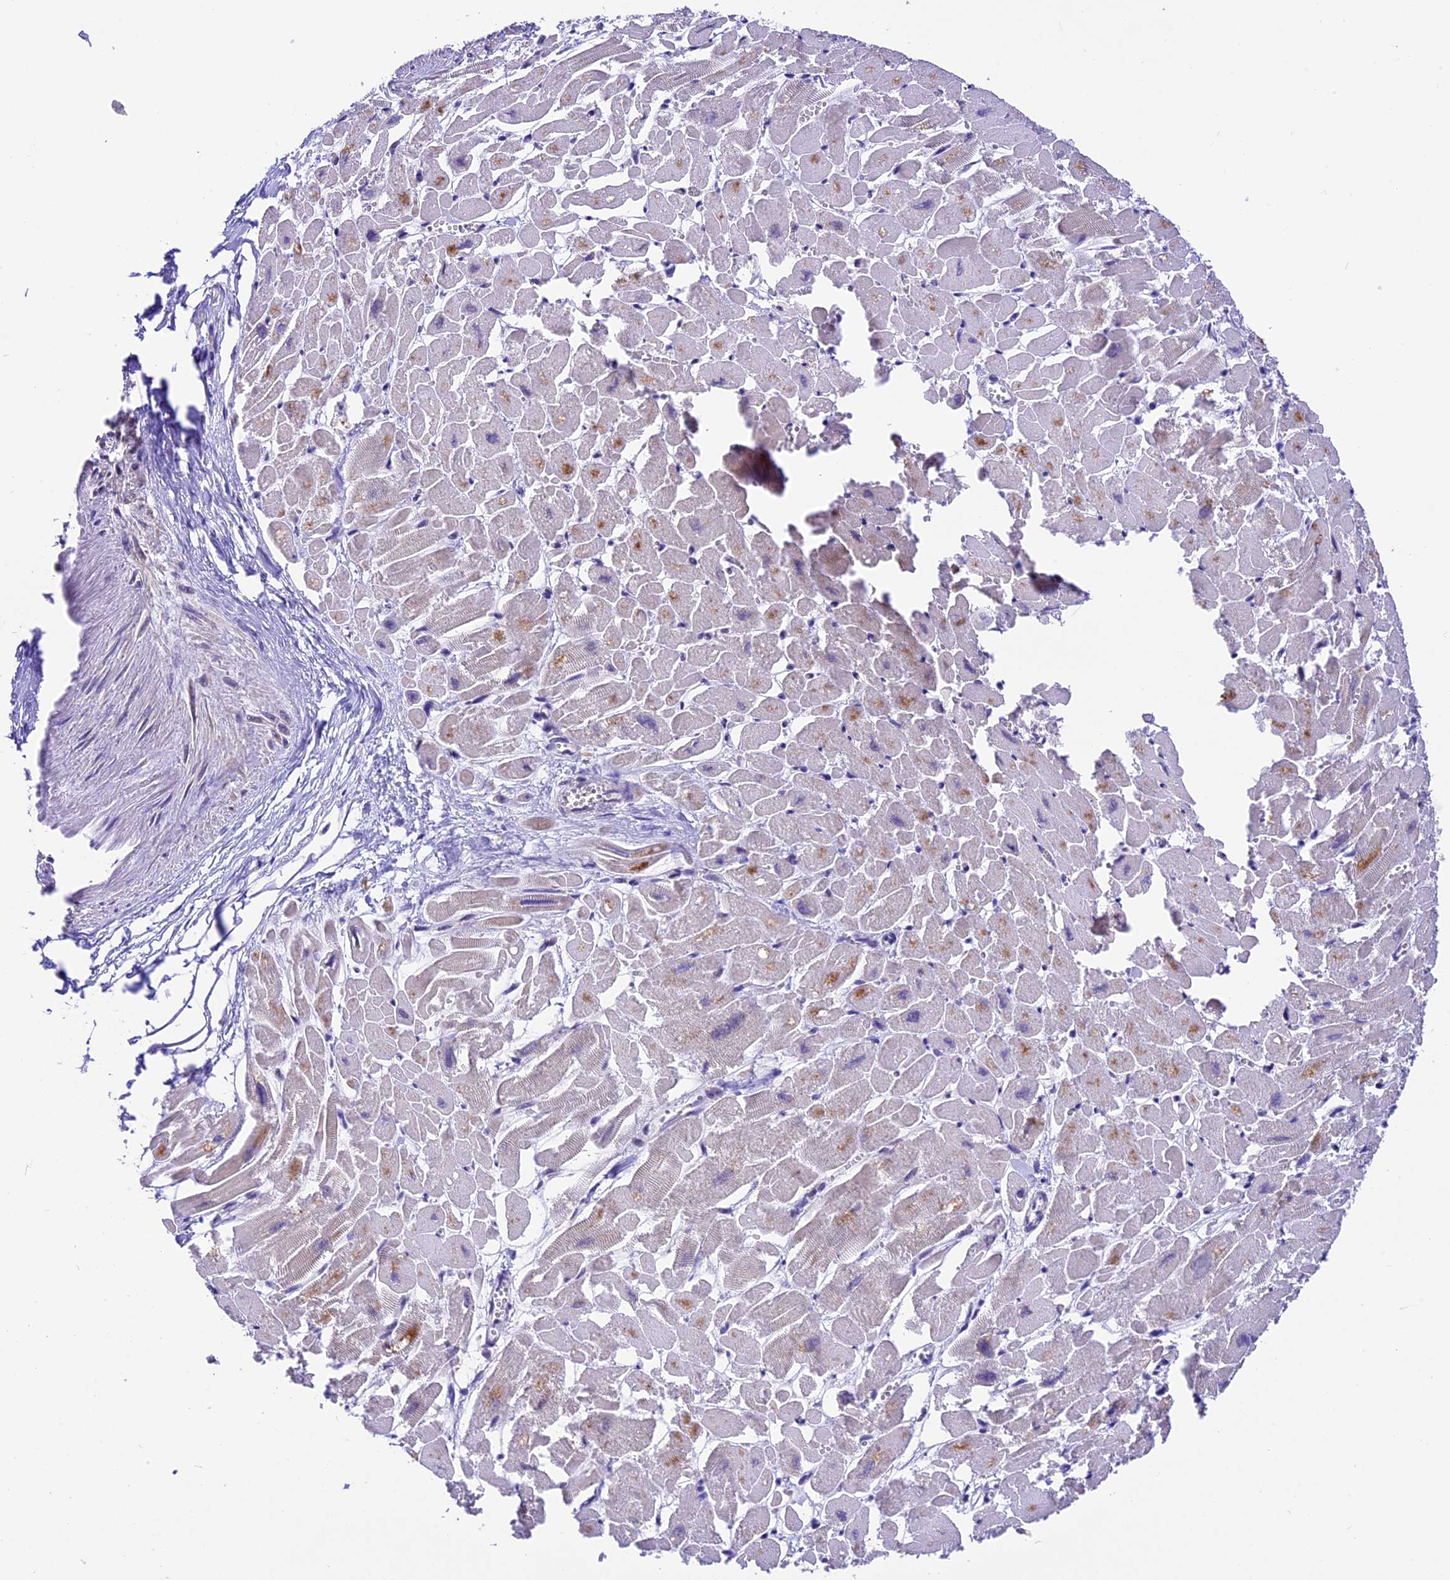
{"staining": {"intensity": "weak", "quantity": "25%-75%", "location": "cytoplasmic/membranous,nuclear"}, "tissue": "heart muscle", "cell_type": "Cardiomyocytes", "image_type": "normal", "snomed": [{"axis": "morphology", "description": "Normal tissue, NOS"}, {"axis": "topography", "description": "Heart"}], "caption": "Cardiomyocytes demonstrate weak cytoplasmic/membranous,nuclear expression in about 25%-75% of cells in benign heart muscle.", "gene": "CARS2", "patient": {"sex": "male", "age": 54}}